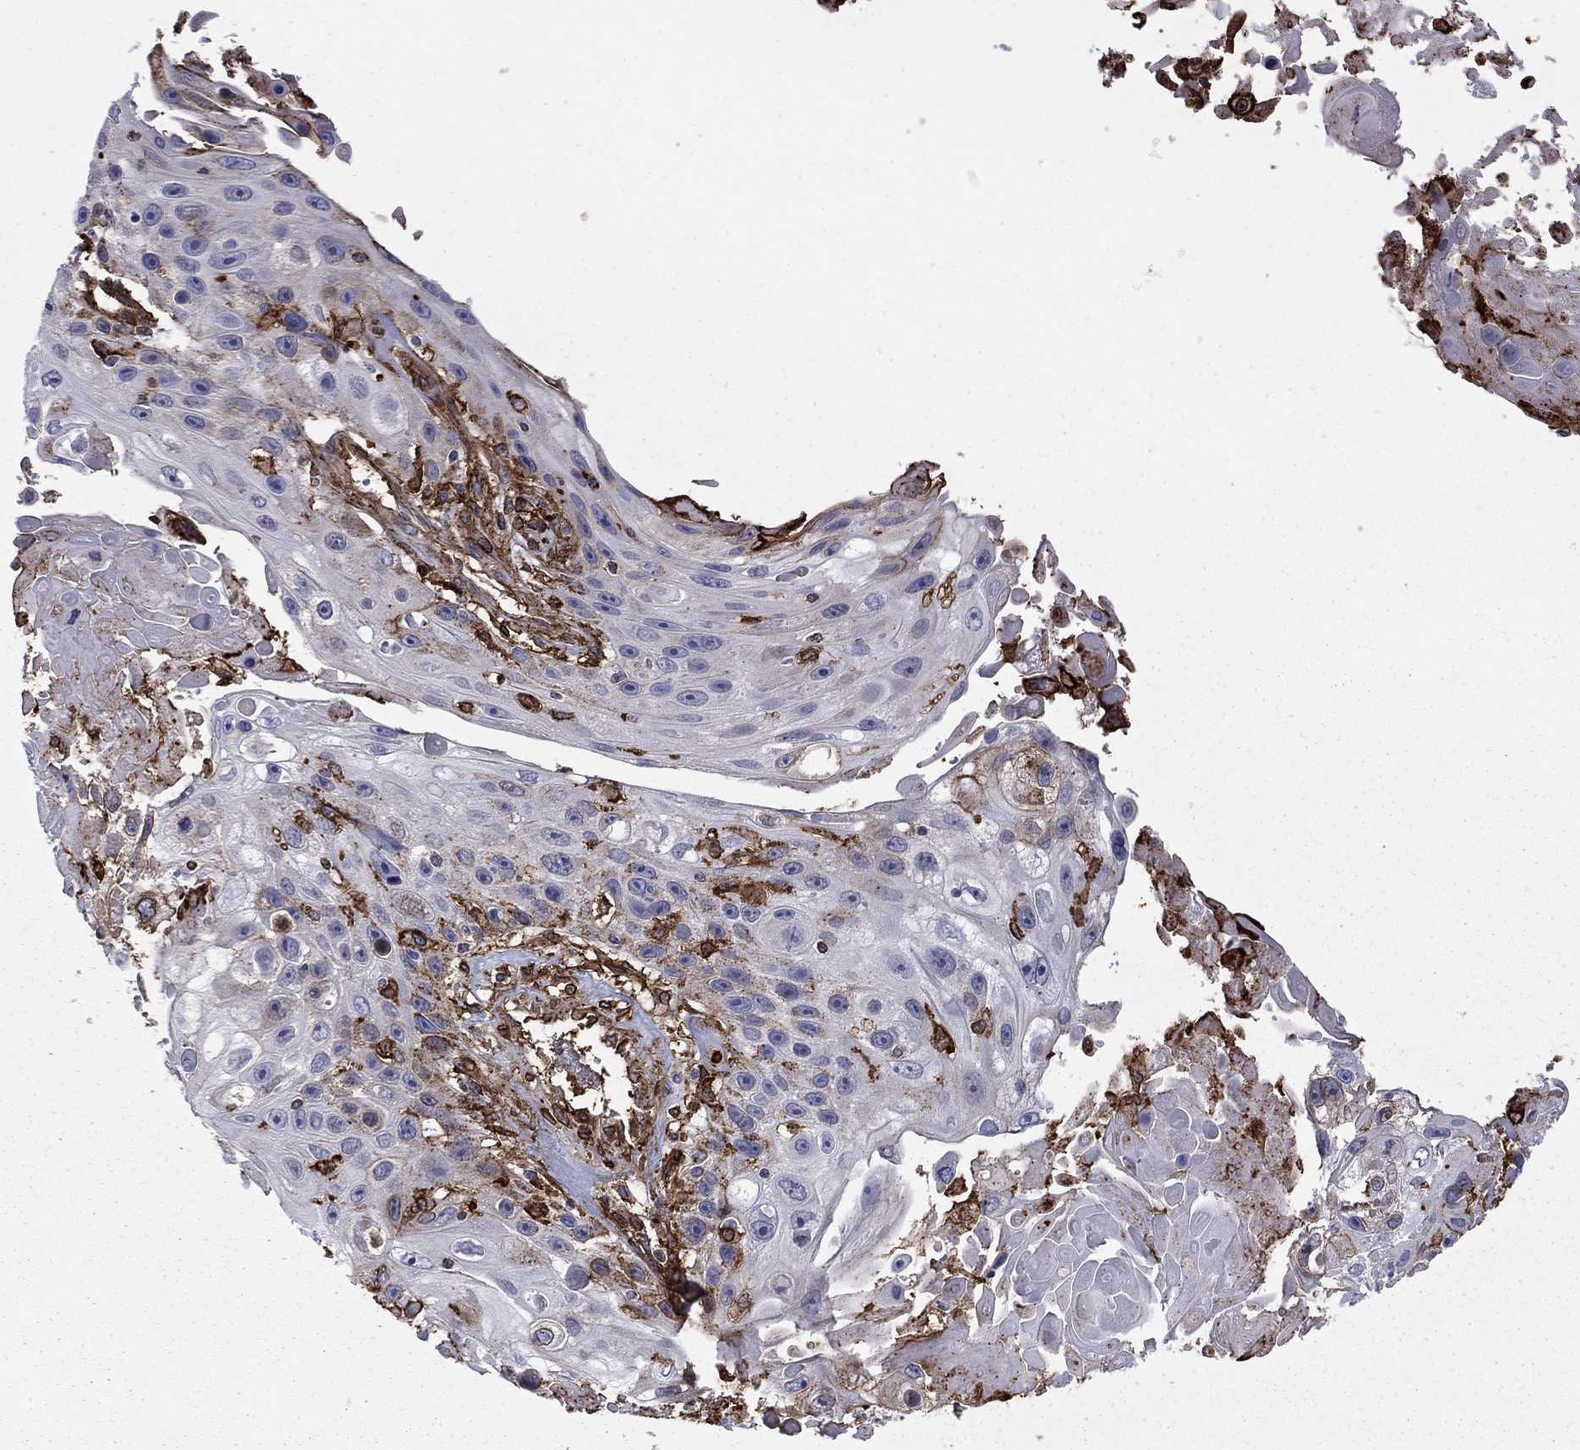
{"staining": {"intensity": "negative", "quantity": "none", "location": "none"}, "tissue": "skin cancer", "cell_type": "Tumor cells", "image_type": "cancer", "snomed": [{"axis": "morphology", "description": "Squamous cell carcinoma, NOS"}, {"axis": "topography", "description": "Skin"}], "caption": "The photomicrograph demonstrates no staining of tumor cells in skin cancer (squamous cell carcinoma).", "gene": "PLAU", "patient": {"sex": "male", "age": 82}}